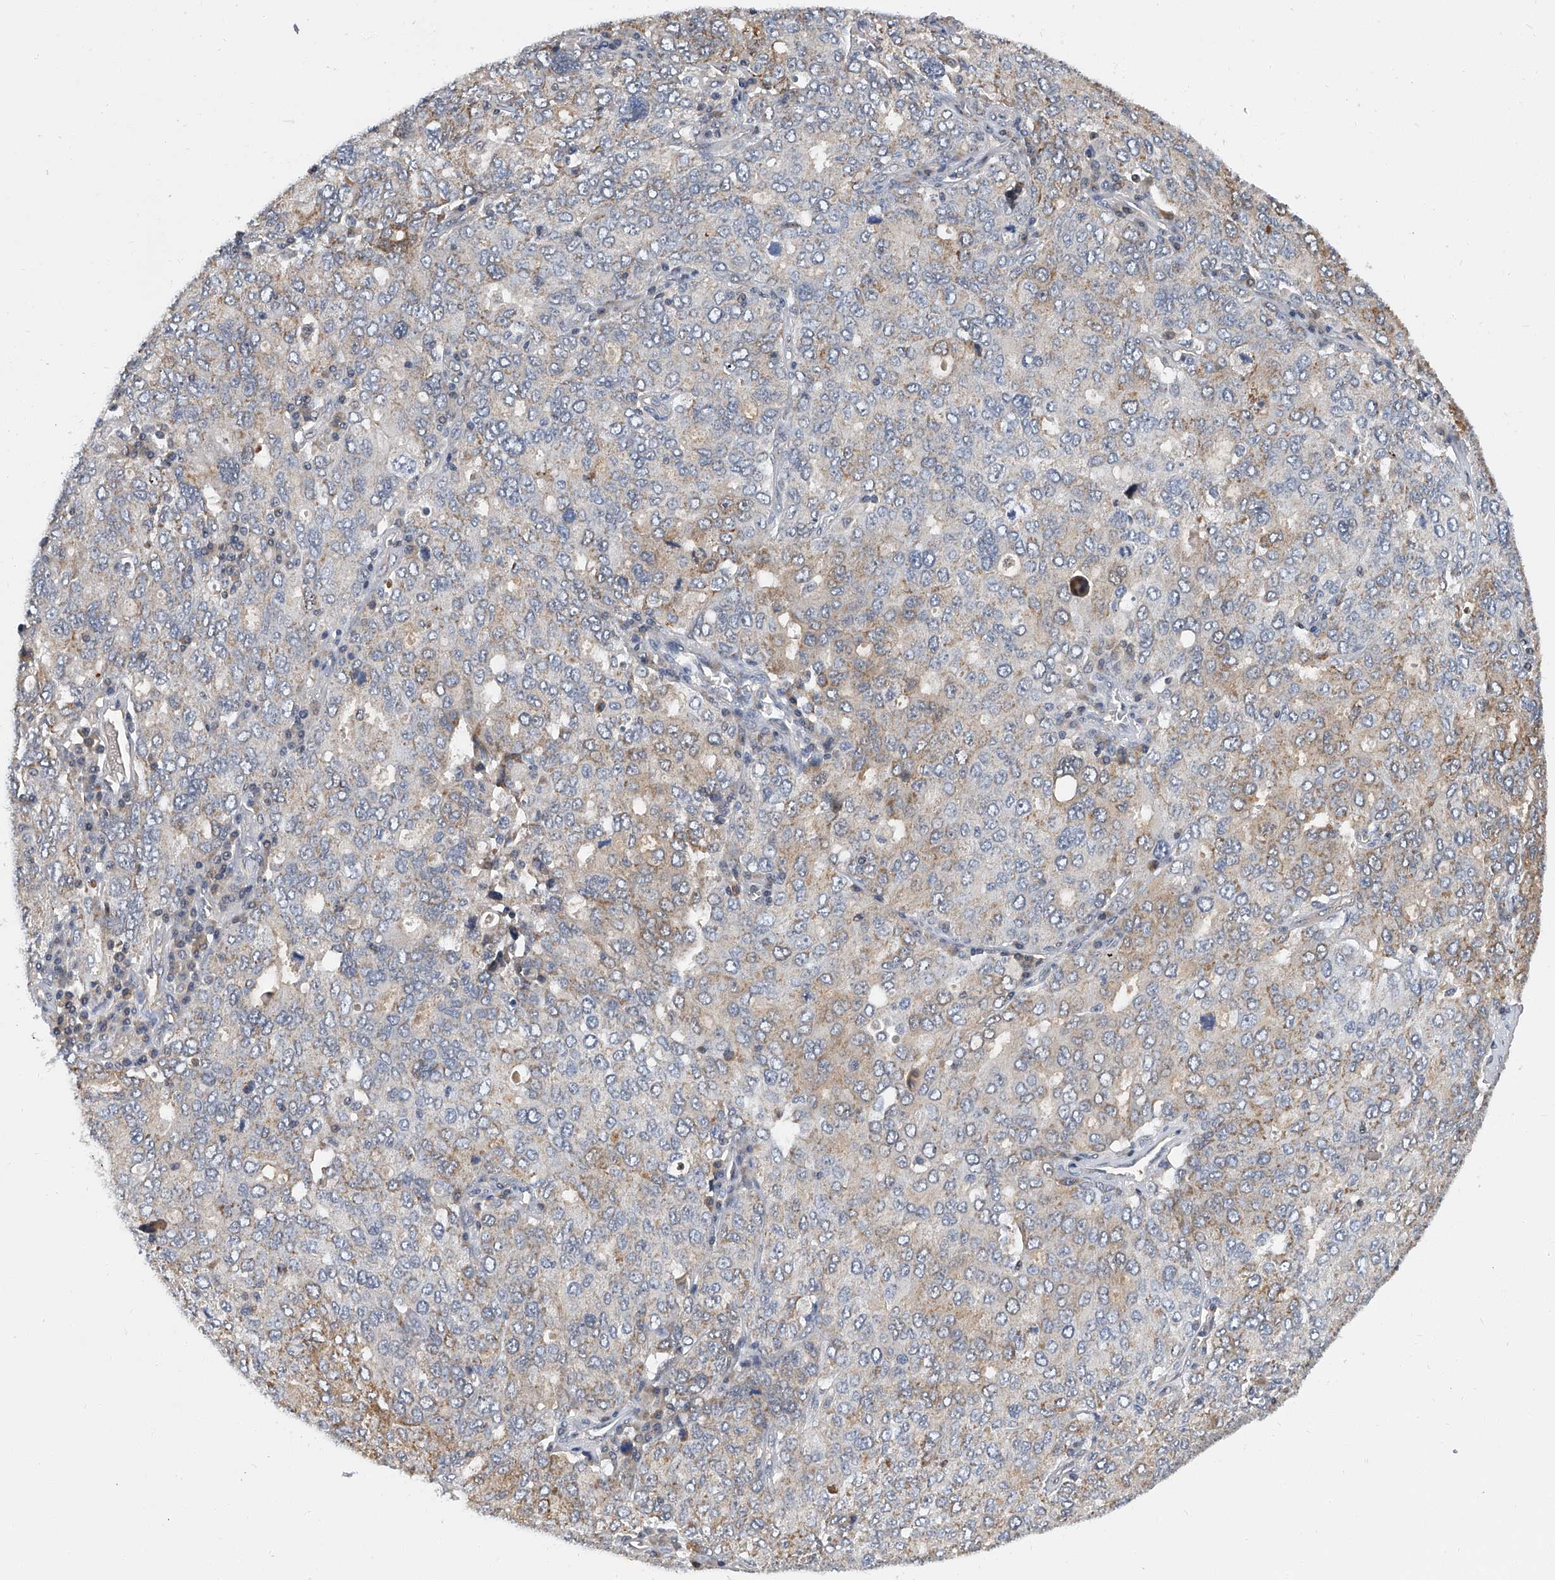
{"staining": {"intensity": "weak", "quantity": "25%-75%", "location": "cytoplasmic/membranous"}, "tissue": "ovarian cancer", "cell_type": "Tumor cells", "image_type": "cancer", "snomed": [{"axis": "morphology", "description": "Carcinoma, endometroid"}, {"axis": "topography", "description": "Ovary"}], "caption": "Immunohistochemistry (IHC) (DAB (3,3'-diaminobenzidine)) staining of human ovarian cancer (endometroid carcinoma) shows weak cytoplasmic/membranous protein staining in approximately 25%-75% of tumor cells.", "gene": "CD200", "patient": {"sex": "female", "age": 62}}